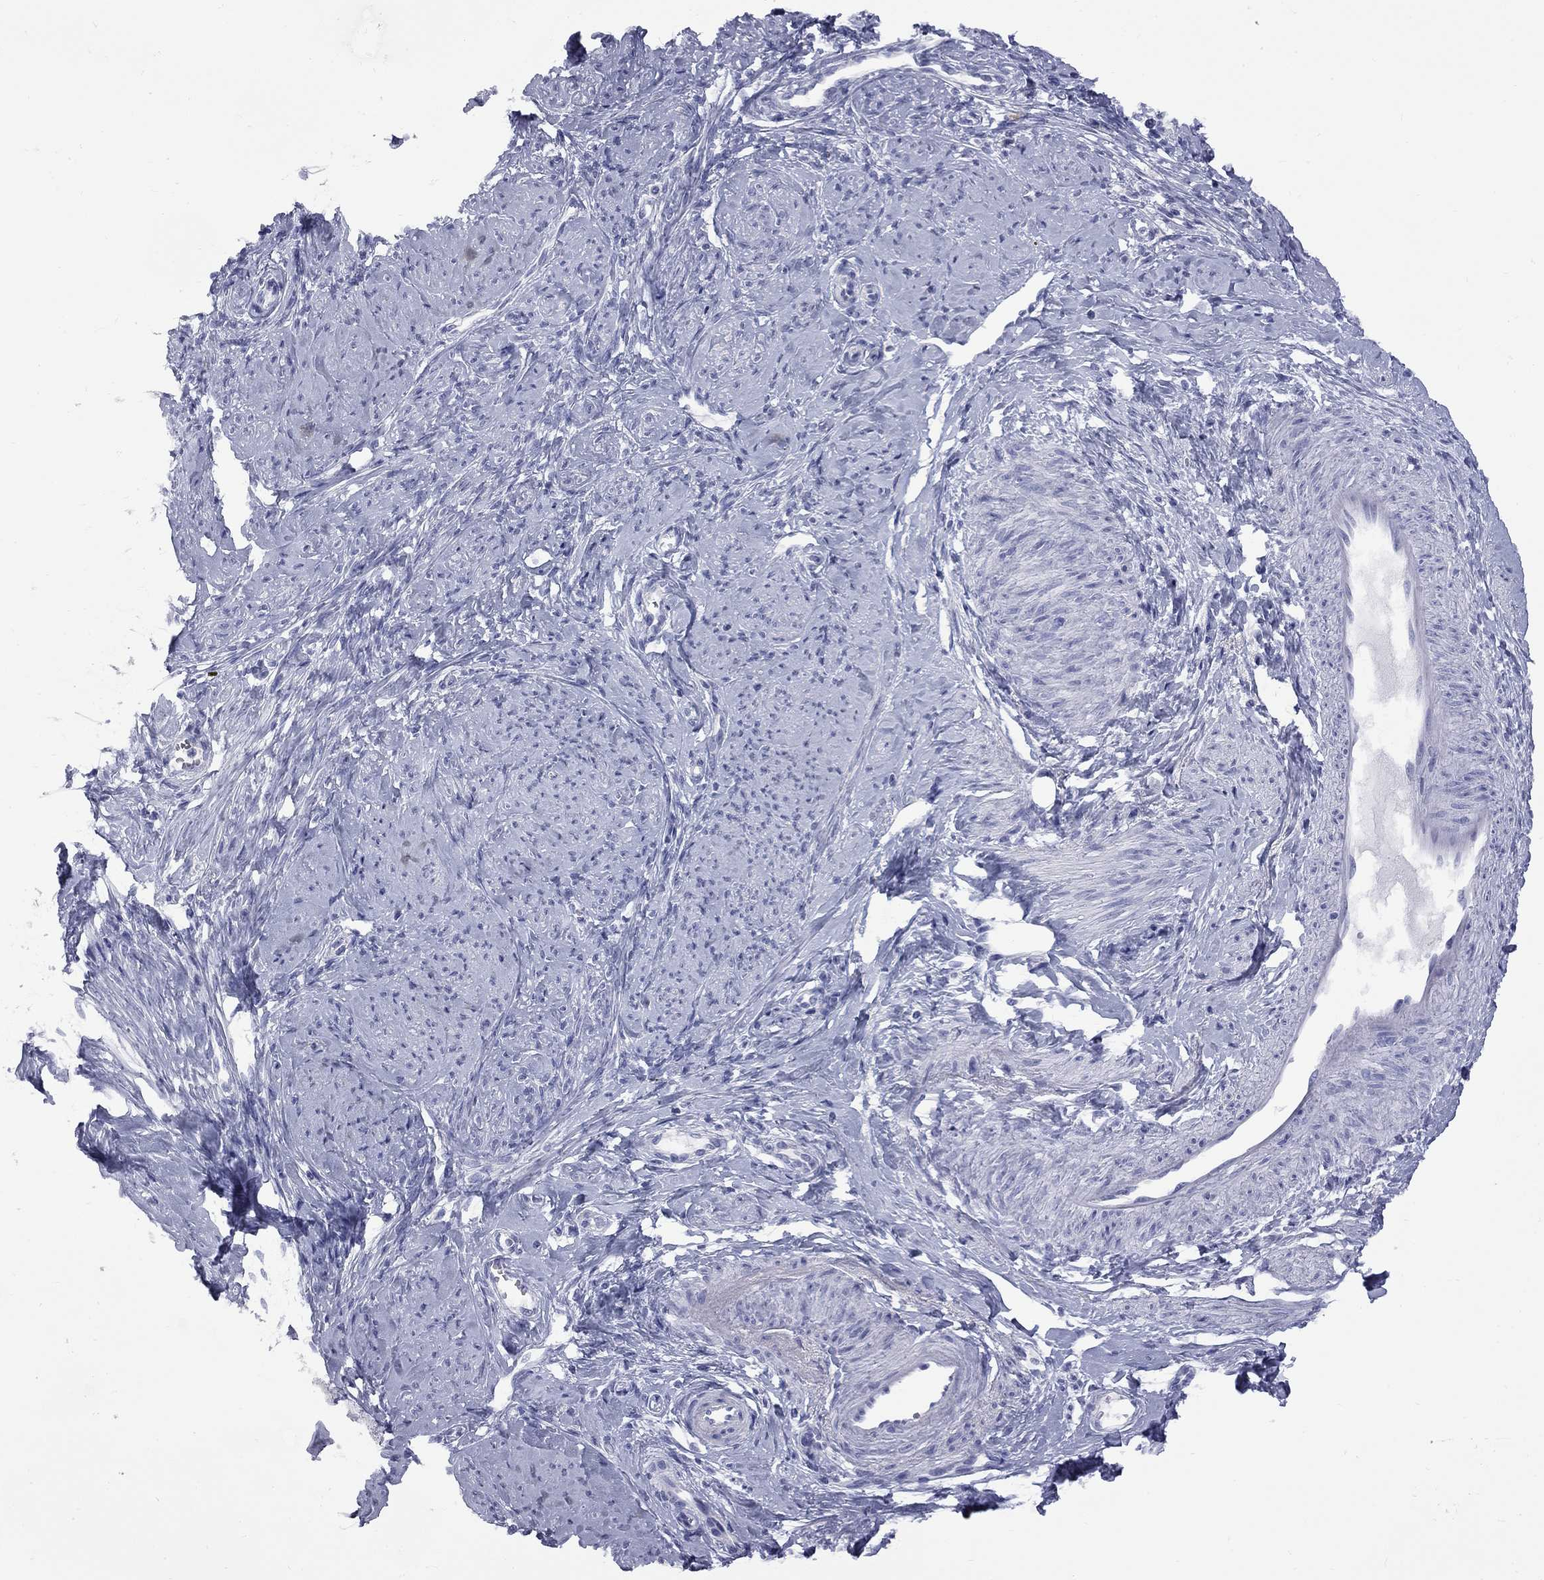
{"staining": {"intensity": "negative", "quantity": "none", "location": "none"}, "tissue": "smooth muscle", "cell_type": "Smooth muscle cells", "image_type": "normal", "snomed": [{"axis": "morphology", "description": "Normal tissue, NOS"}, {"axis": "topography", "description": "Smooth muscle"}], "caption": "Immunohistochemistry (IHC) photomicrograph of unremarkable human smooth muscle stained for a protein (brown), which demonstrates no expression in smooth muscle cells.", "gene": "ABCB4", "patient": {"sex": "female", "age": 48}}